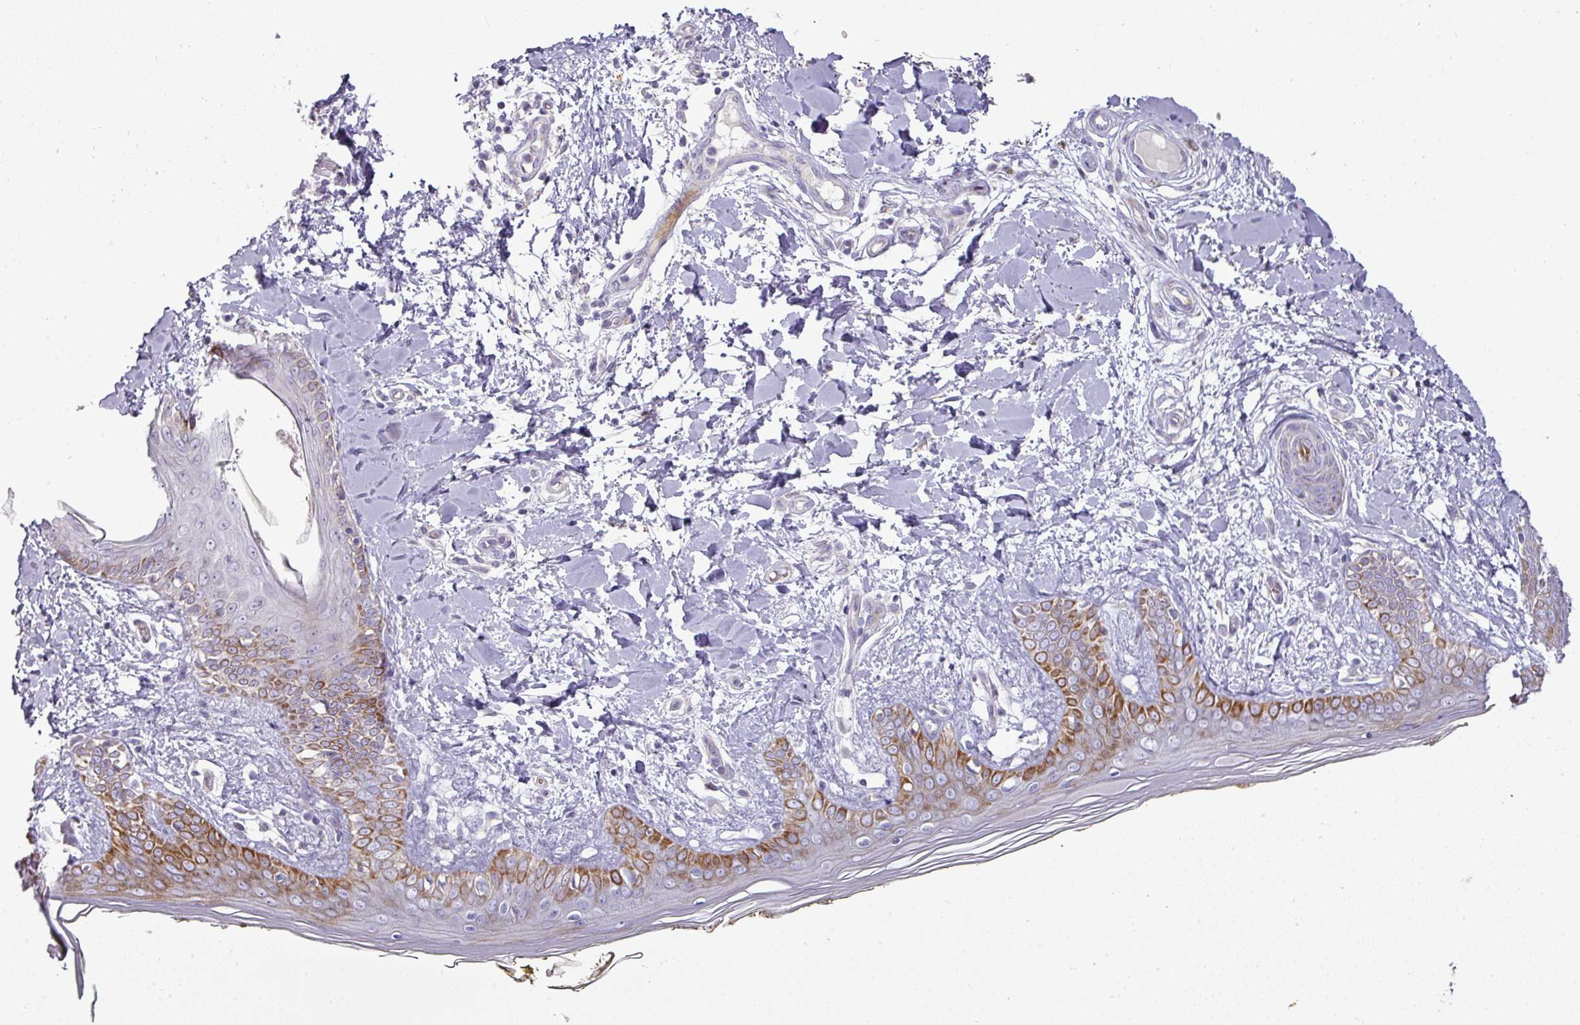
{"staining": {"intensity": "negative", "quantity": "none", "location": "none"}, "tissue": "skin", "cell_type": "Fibroblasts", "image_type": "normal", "snomed": [{"axis": "morphology", "description": "Normal tissue, NOS"}, {"axis": "topography", "description": "Skin"}], "caption": "The histopathology image demonstrates no staining of fibroblasts in benign skin.", "gene": "ATP6V1F", "patient": {"sex": "female", "age": 34}}